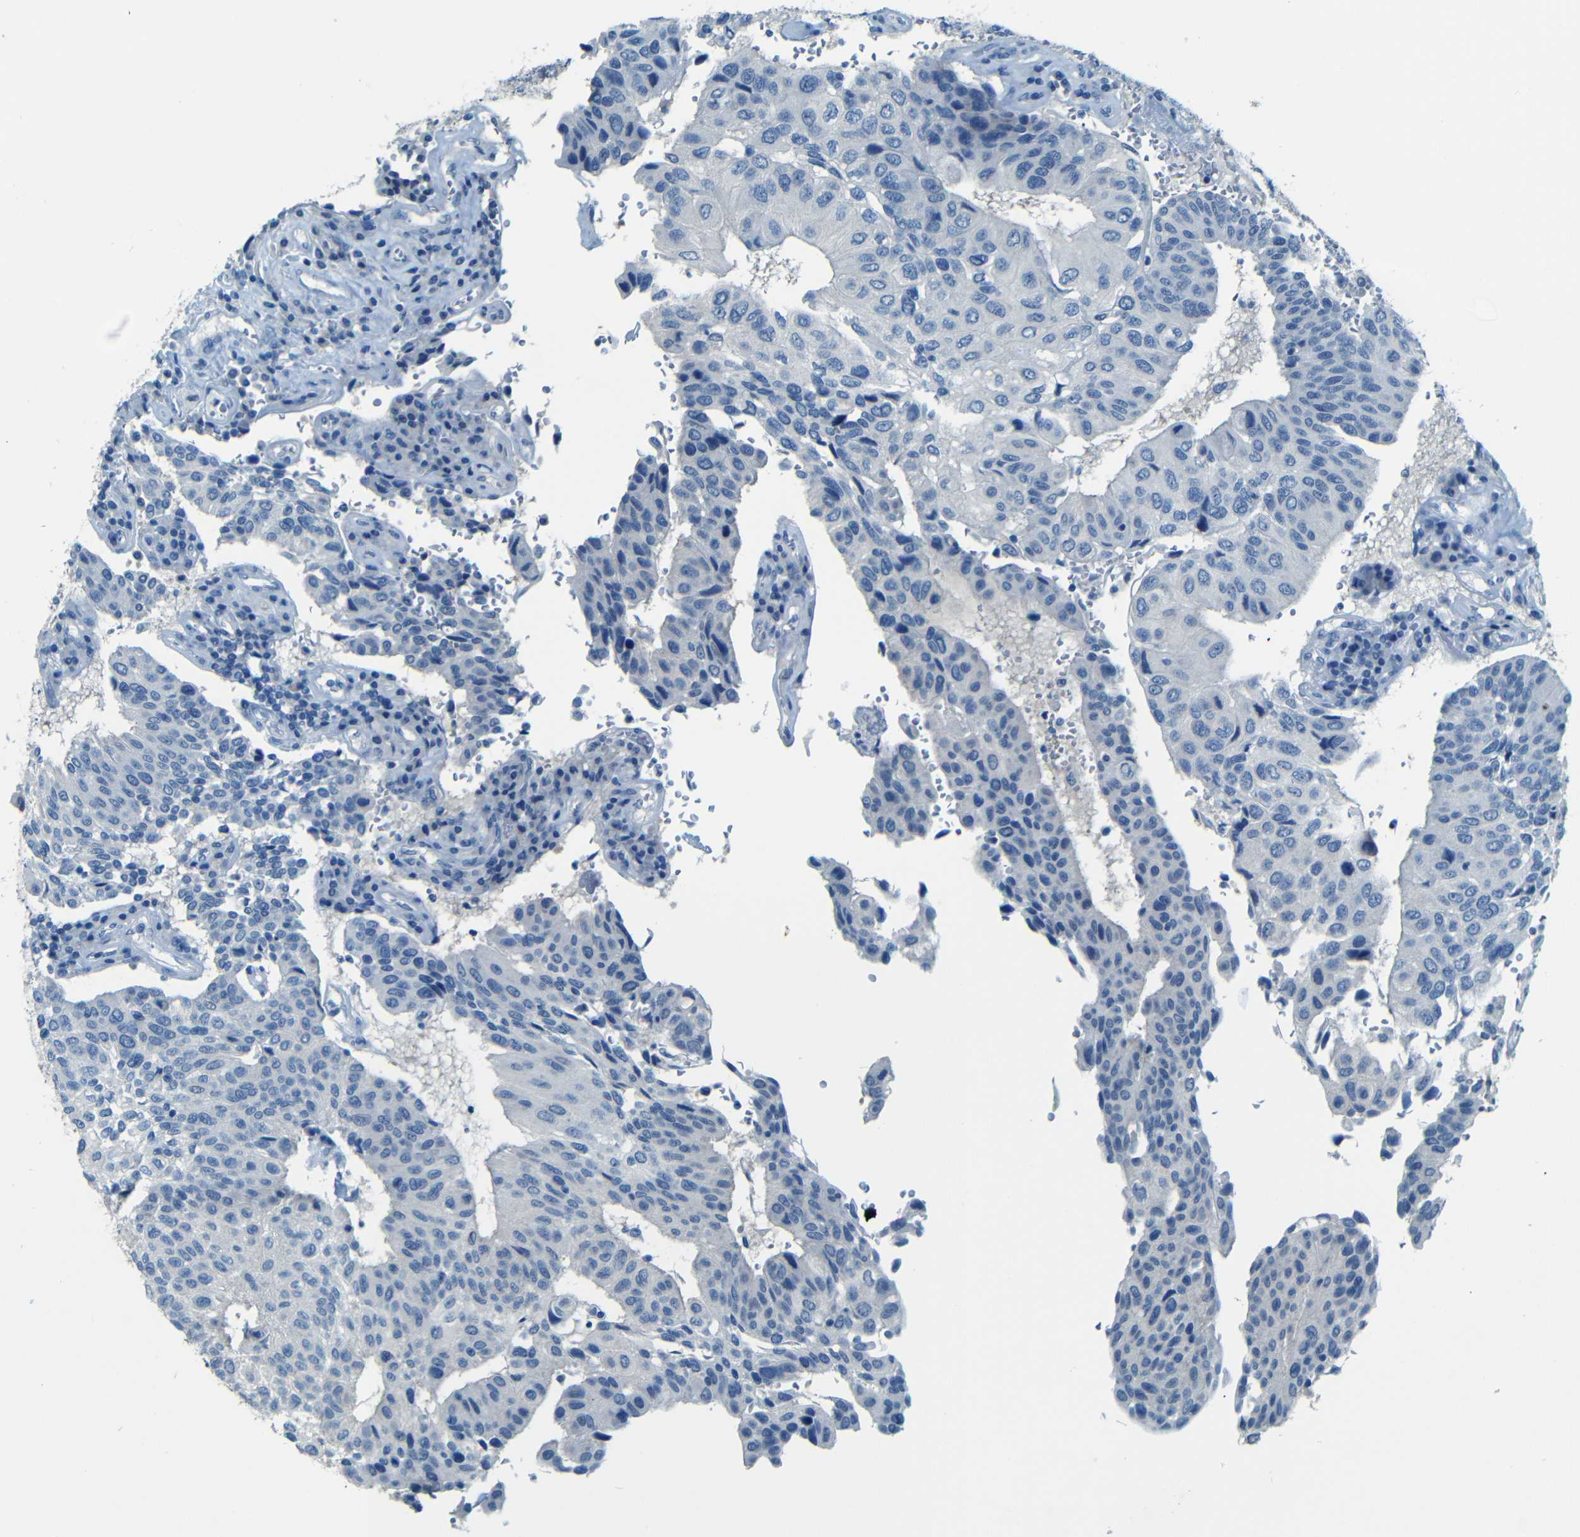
{"staining": {"intensity": "negative", "quantity": "none", "location": "none"}, "tissue": "urothelial cancer", "cell_type": "Tumor cells", "image_type": "cancer", "snomed": [{"axis": "morphology", "description": "Urothelial carcinoma, High grade"}, {"axis": "topography", "description": "Urinary bladder"}], "caption": "The immunohistochemistry (IHC) micrograph has no significant positivity in tumor cells of urothelial carcinoma (high-grade) tissue.", "gene": "ZMAT1", "patient": {"sex": "male", "age": 66}}